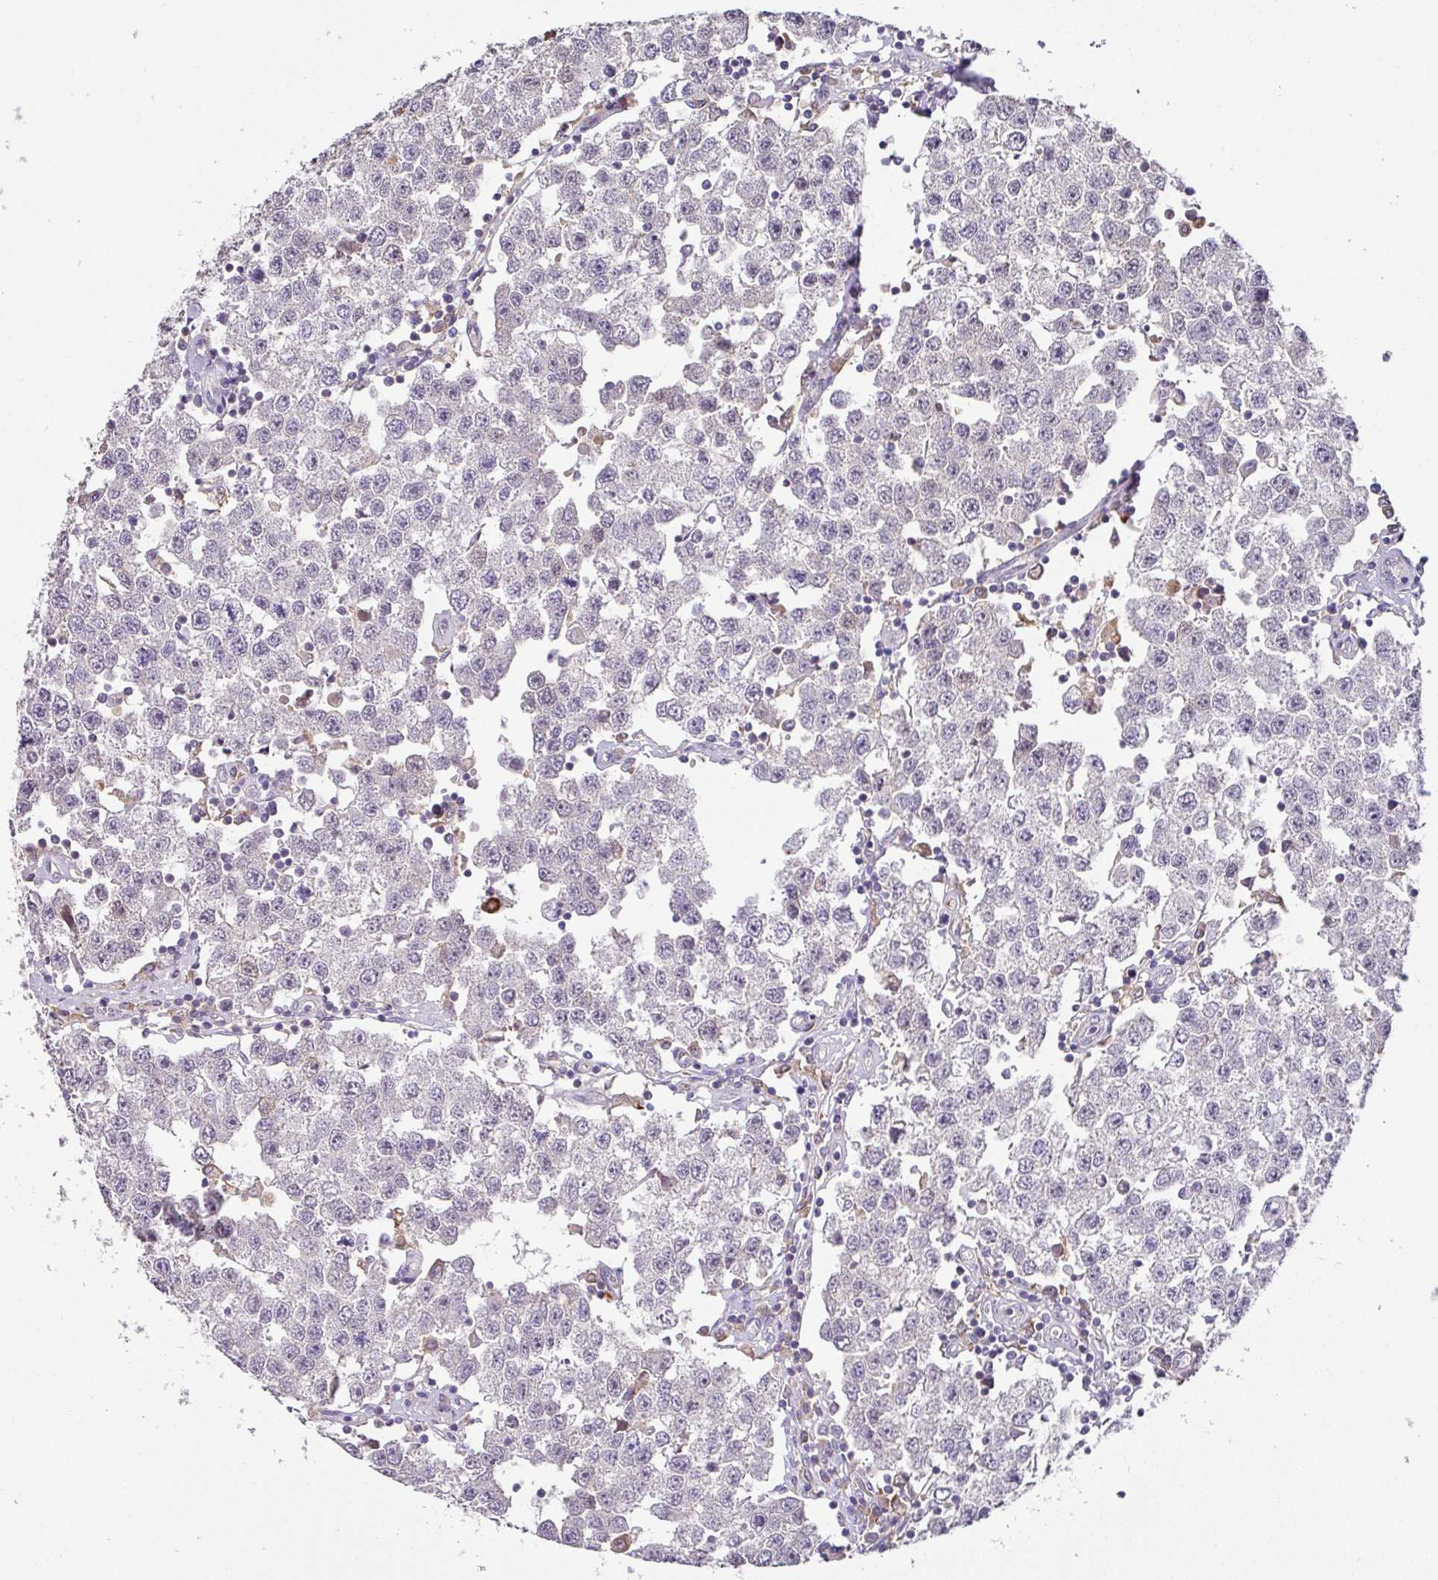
{"staining": {"intensity": "negative", "quantity": "none", "location": "none"}, "tissue": "testis cancer", "cell_type": "Tumor cells", "image_type": "cancer", "snomed": [{"axis": "morphology", "description": "Seminoma, NOS"}, {"axis": "topography", "description": "Testis"}], "caption": "Histopathology image shows no protein positivity in tumor cells of seminoma (testis) tissue.", "gene": "GCNT7", "patient": {"sex": "male", "age": 34}}